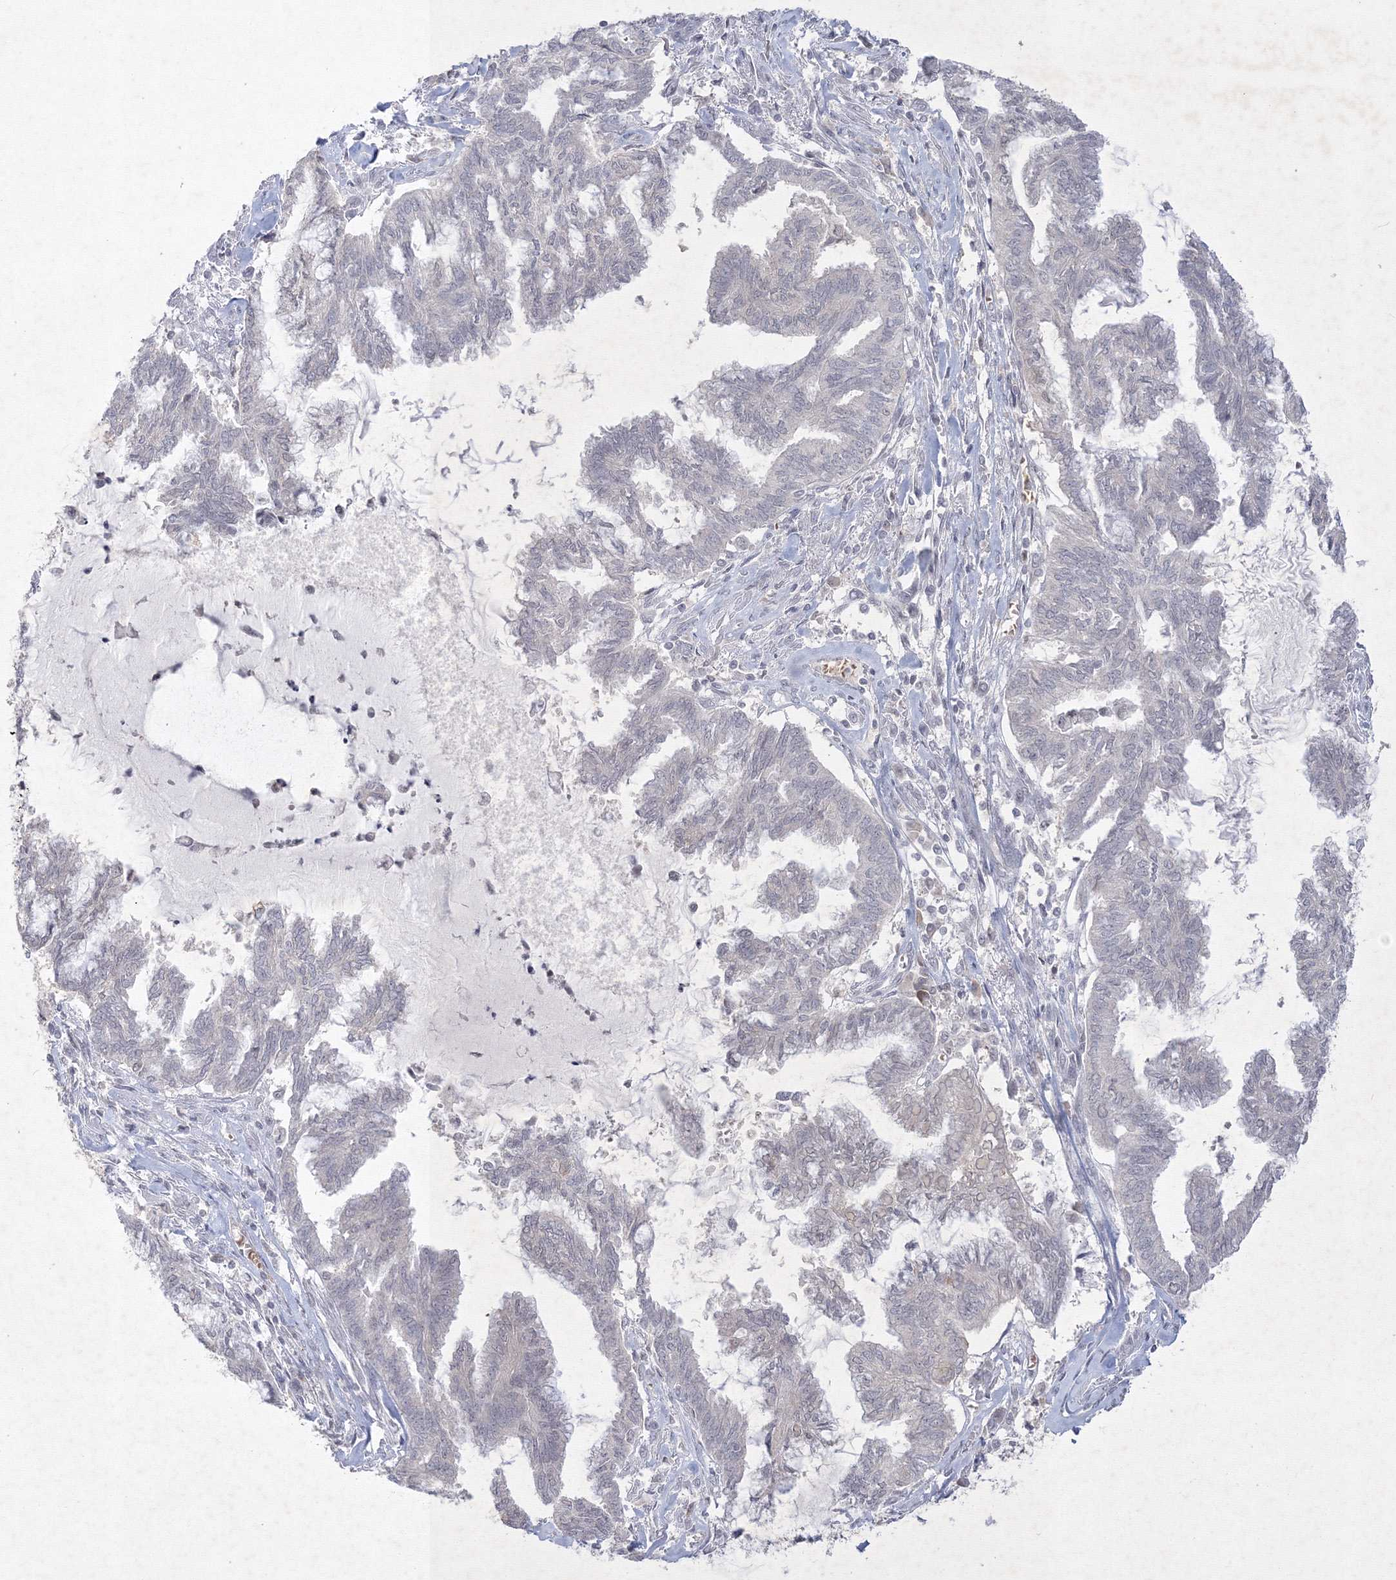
{"staining": {"intensity": "negative", "quantity": "none", "location": "none"}, "tissue": "endometrial cancer", "cell_type": "Tumor cells", "image_type": "cancer", "snomed": [{"axis": "morphology", "description": "Adenocarcinoma, NOS"}, {"axis": "topography", "description": "Endometrium"}], "caption": "DAB (3,3'-diaminobenzidine) immunohistochemical staining of adenocarcinoma (endometrial) demonstrates no significant staining in tumor cells.", "gene": "NXPE3", "patient": {"sex": "female", "age": 86}}